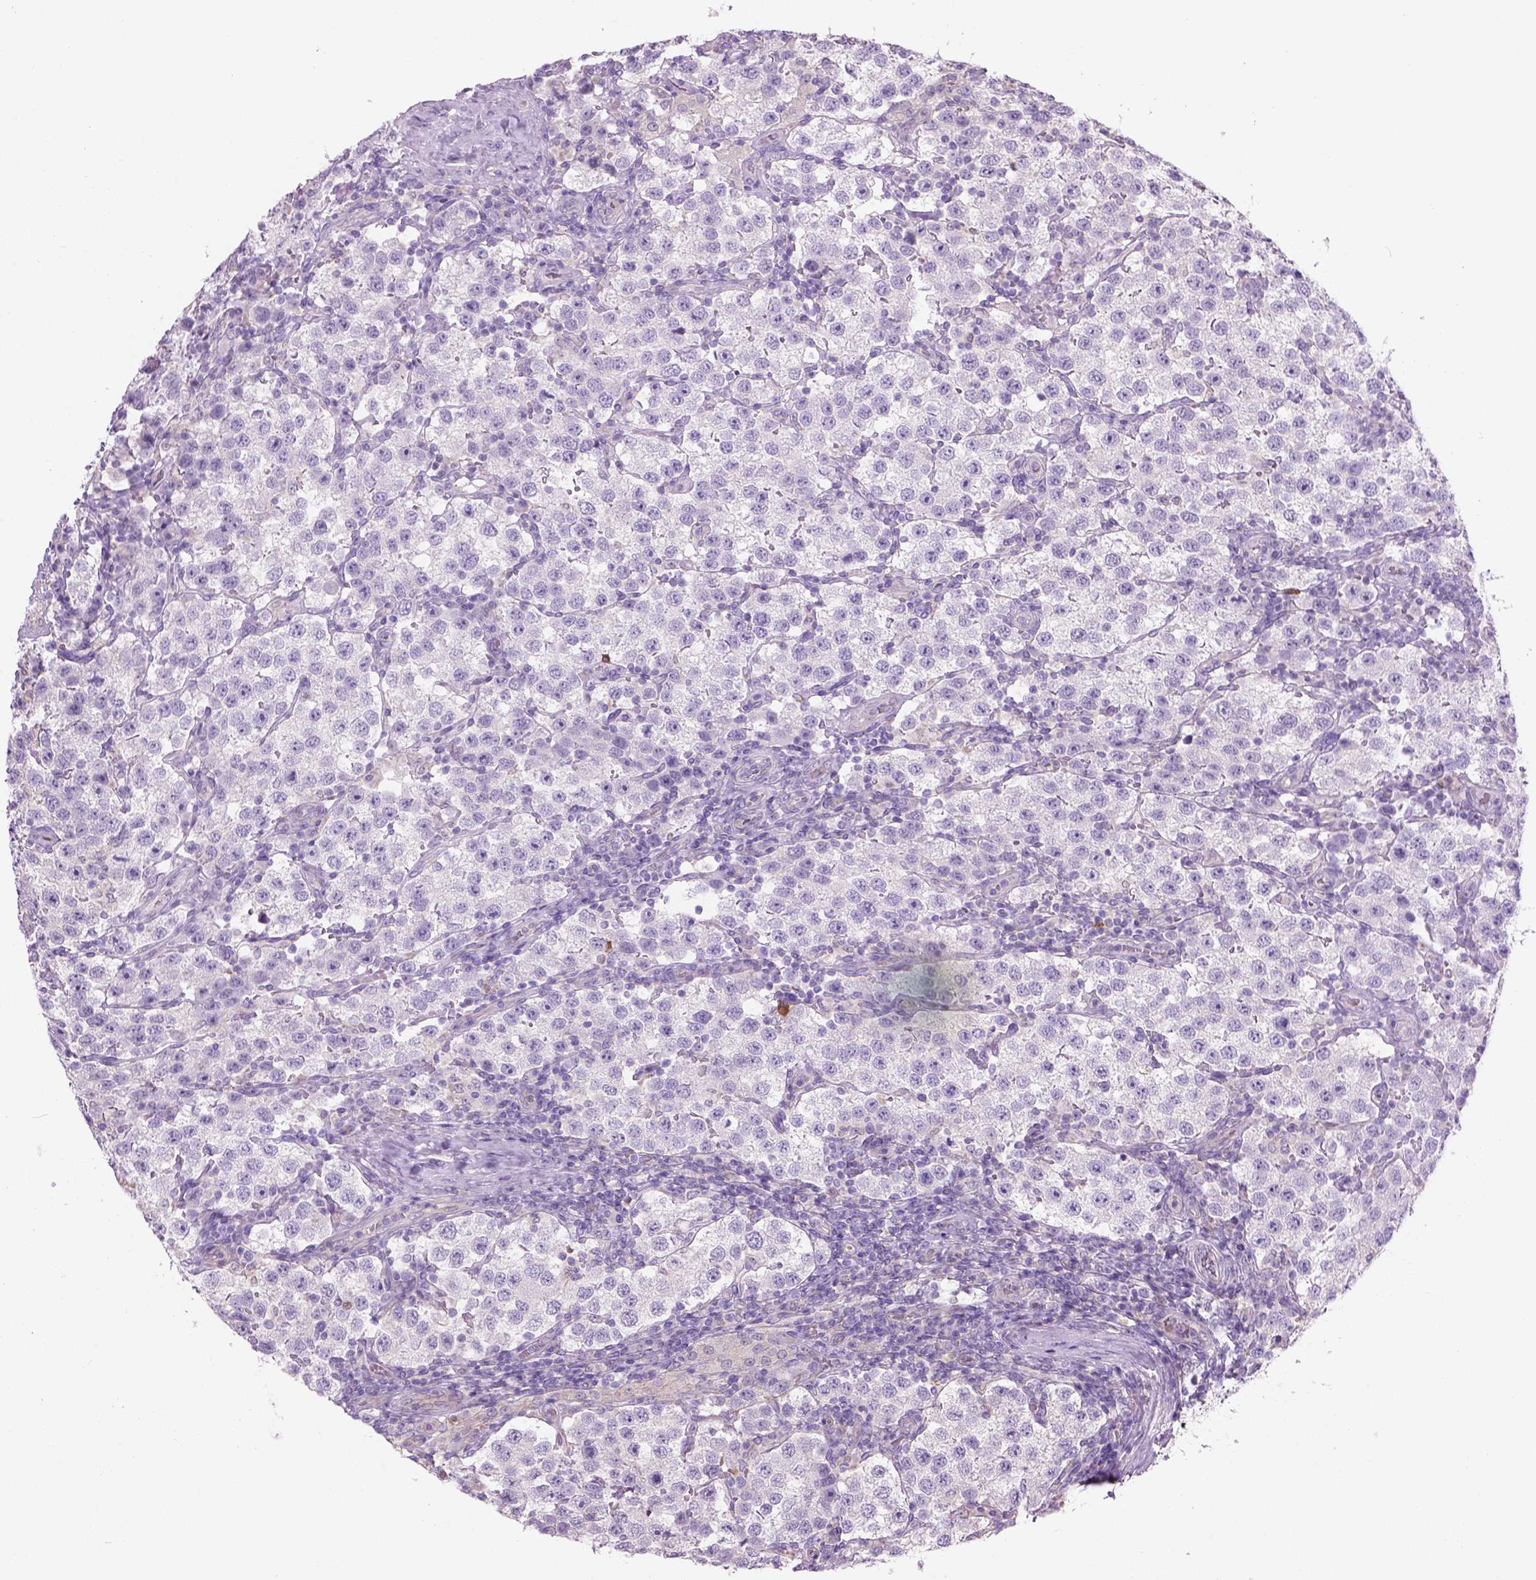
{"staining": {"intensity": "negative", "quantity": "none", "location": "none"}, "tissue": "testis cancer", "cell_type": "Tumor cells", "image_type": "cancer", "snomed": [{"axis": "morphology", "description": "Seminoma, NOS"}, {"axis": "topography", "description": "Testis"}], "caption": "A photomicrograph of human testis cancer (seminoma) is negative for staining in tumor cells.", "gene": "CD84", "patient": {"sex": "male", "age": 37}}